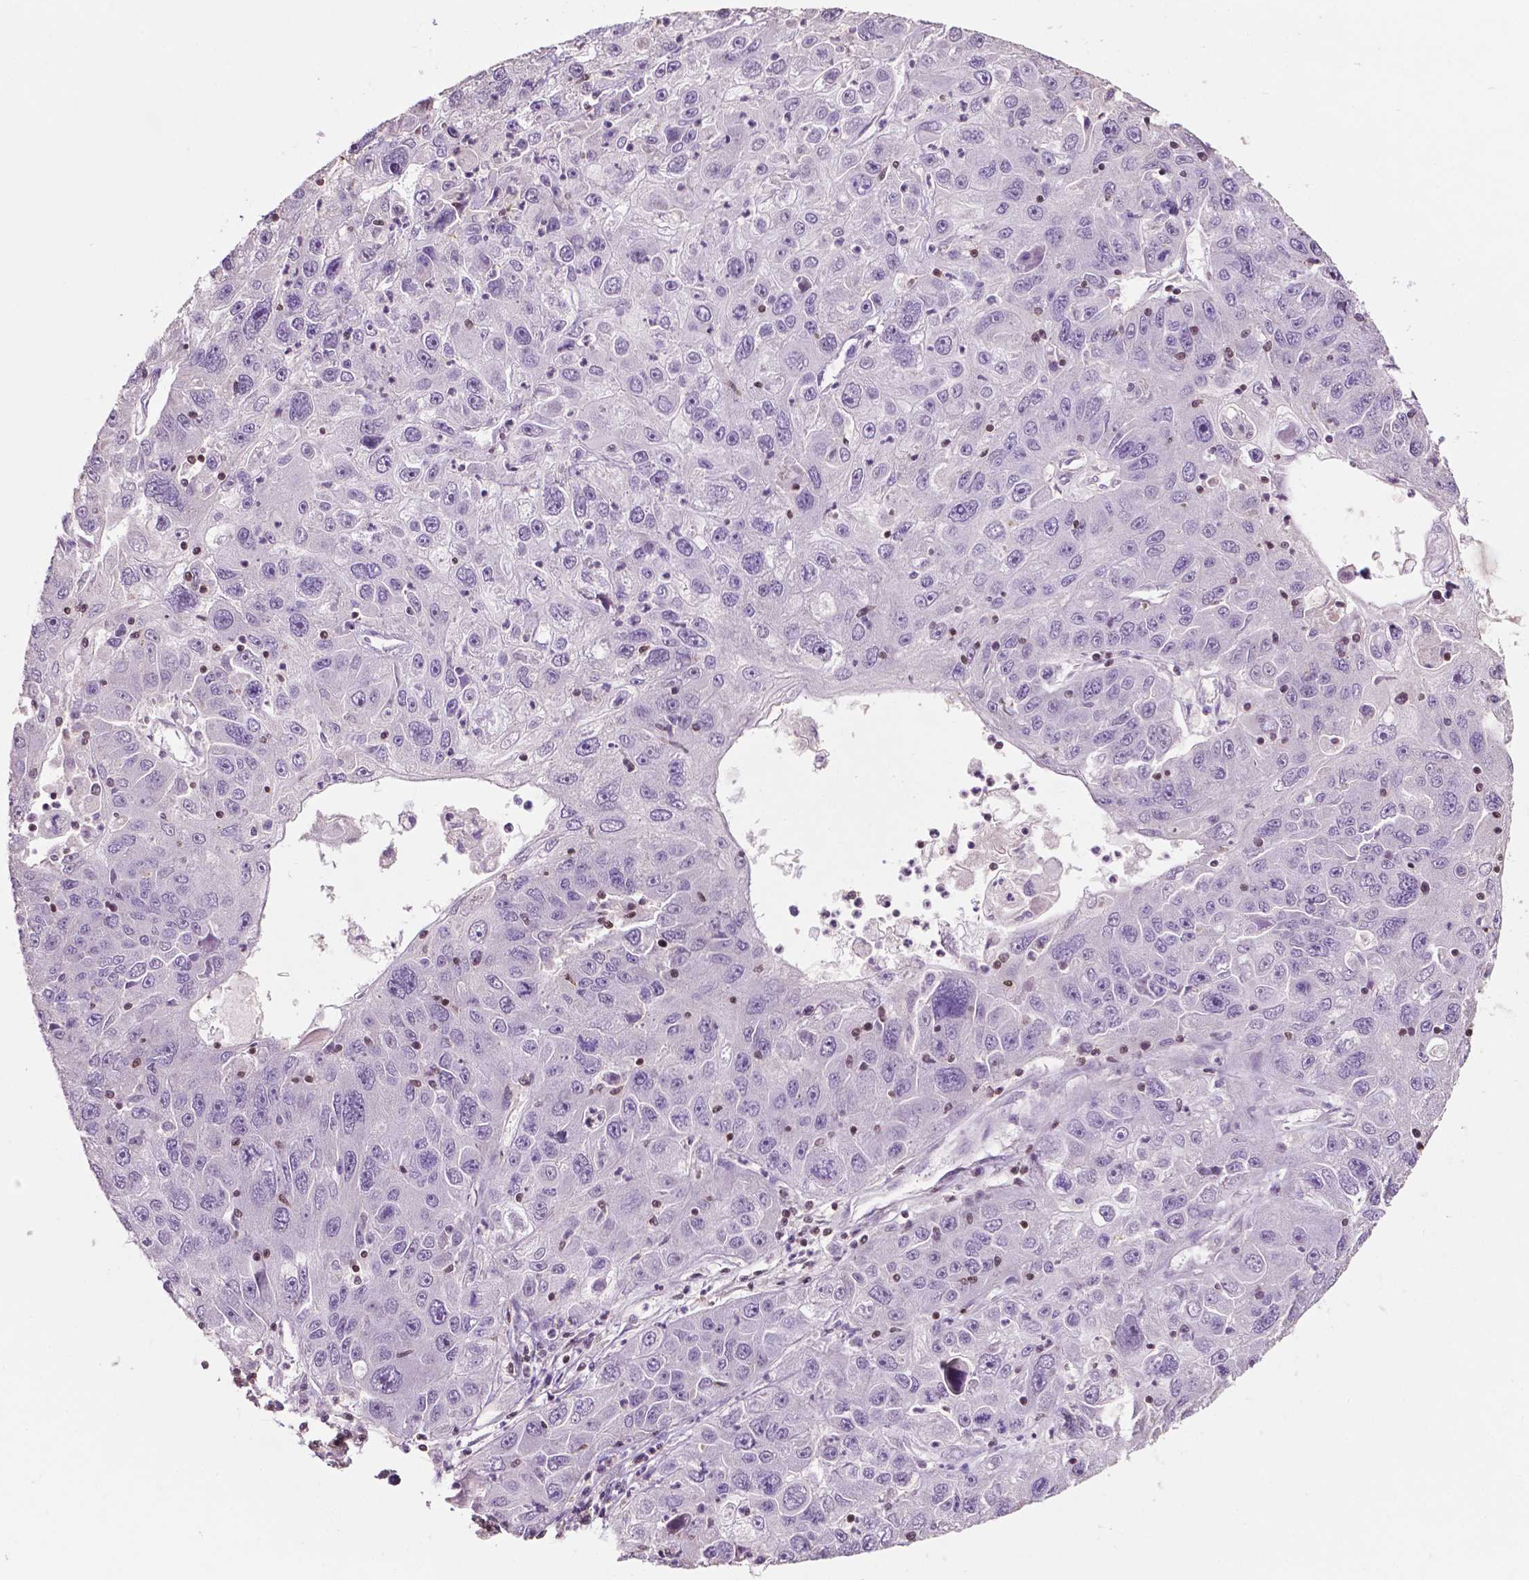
{"staining": {"intensity": "negative", "quantity": "none", "location": "none"}, "tissue": "stomach cancer", "cell_type": "Tumor cells", "image_type": "cancer", "snomed": [{"axis": "morphology", "description": "Adenocarcinoma, NOS"}, {"axis": "topography", "description": "Stomach"}], "caption": "The histopathology image reveals no significant positivity in tumor cells of stomach cancer.", "gene": "TBC1D10C", "patient": {"sex": "male", "age": 56}}